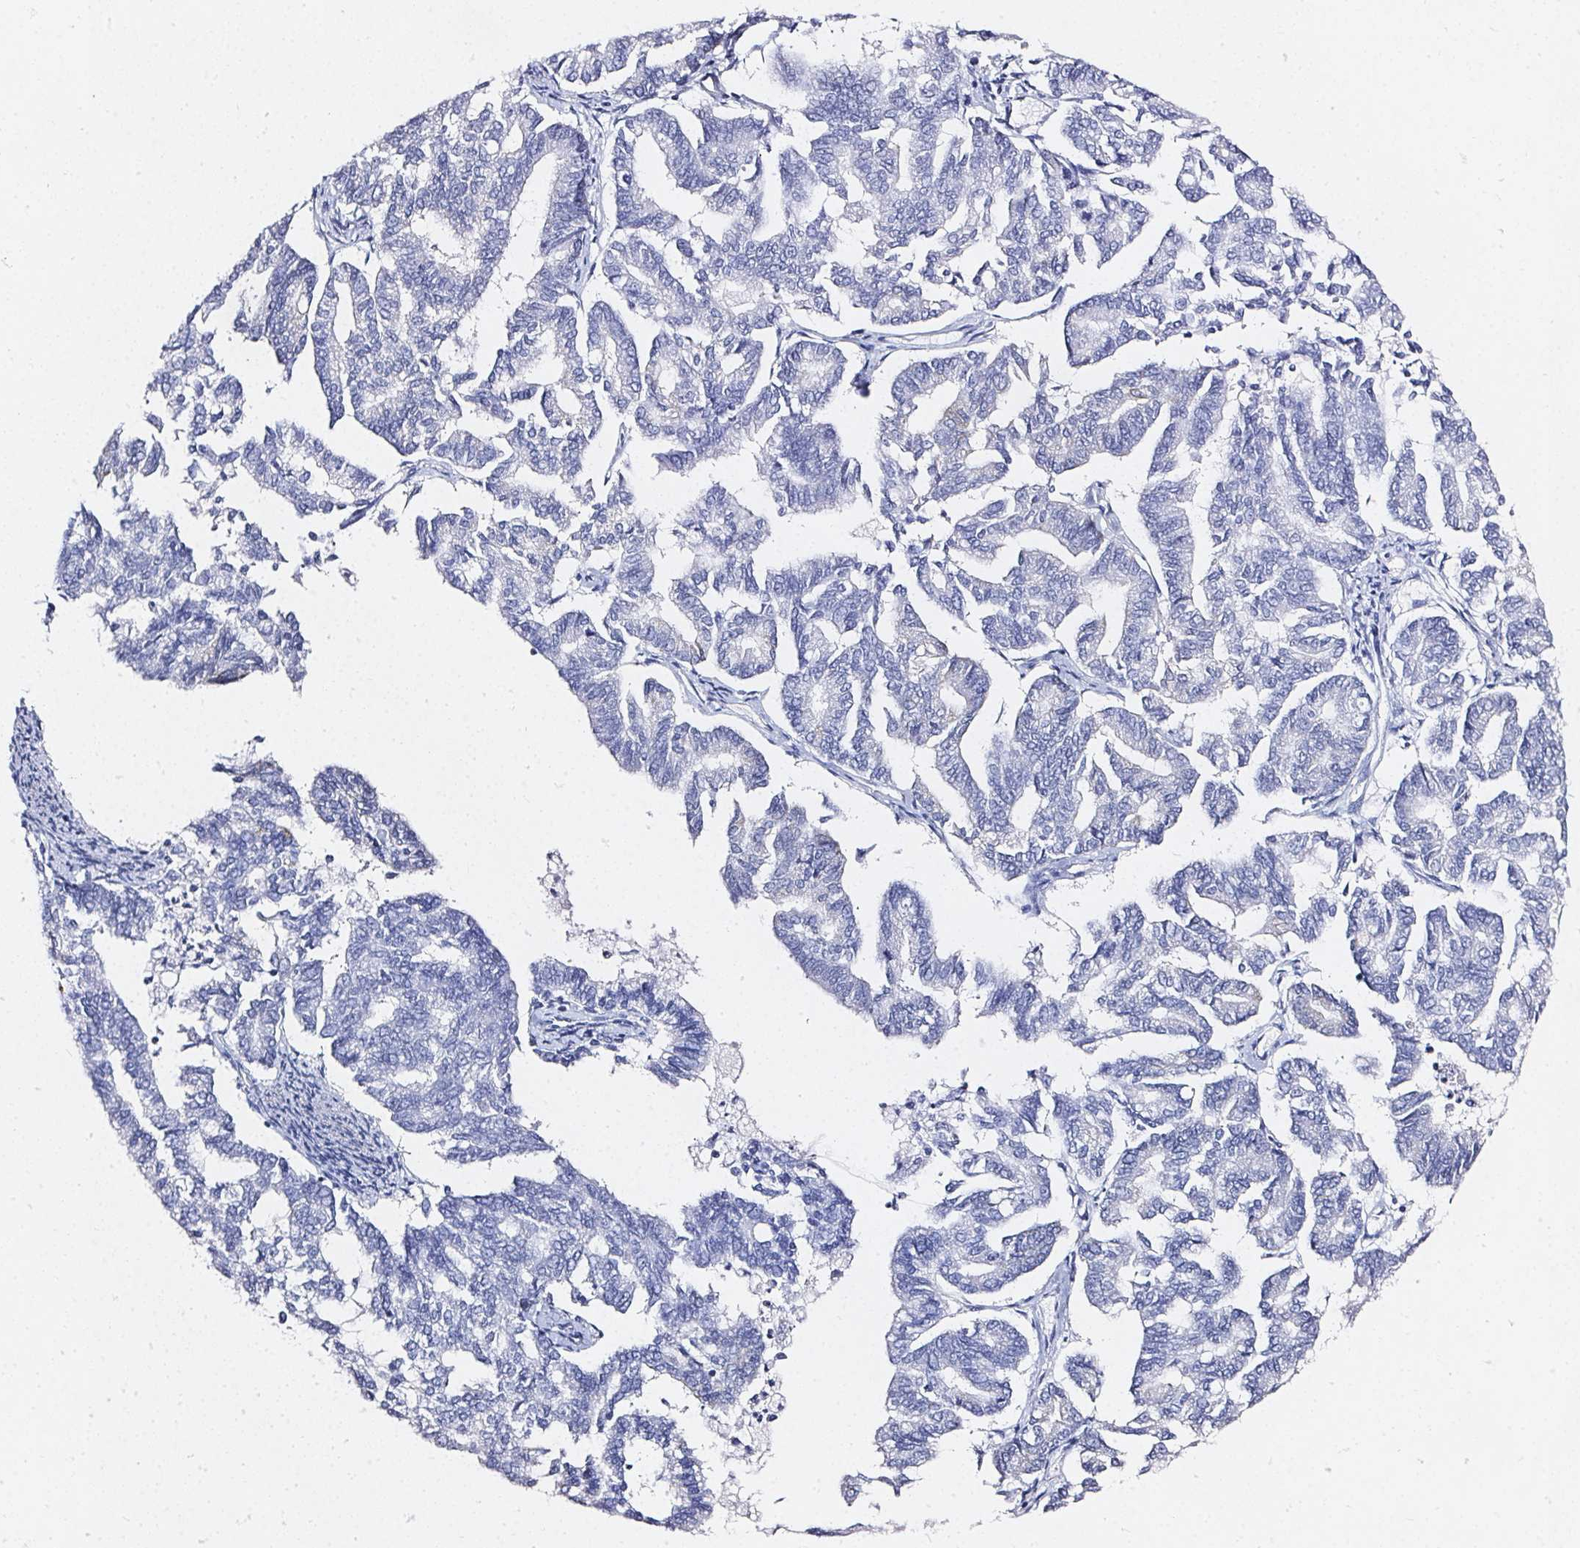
{"staining": {"intensity": "negative", "quantity": "none", "location": "none"}, "tissue": "endometrial cancer", "cell_type": "Tumor cells", "image_type": "cancer", "snomed": [{"axis": "morphology", "description": "Adenocarcinoma, NOS"}, {"axis": "topography", "description": "Endometrium"}], "caption": "An IHC histopathology image of endometrial cancer is shown. There is no staining in tumor cells of endometrial cancer. The staining was performed using DAB (3,3'-diaminobenzidine) to visualize the protein expression in brown, while the nuclei were stained in blue with hematoxylin (Magnification: 20x).", "gene": "ELAVL2", "patient": {"sex": "female", "age": 79}}